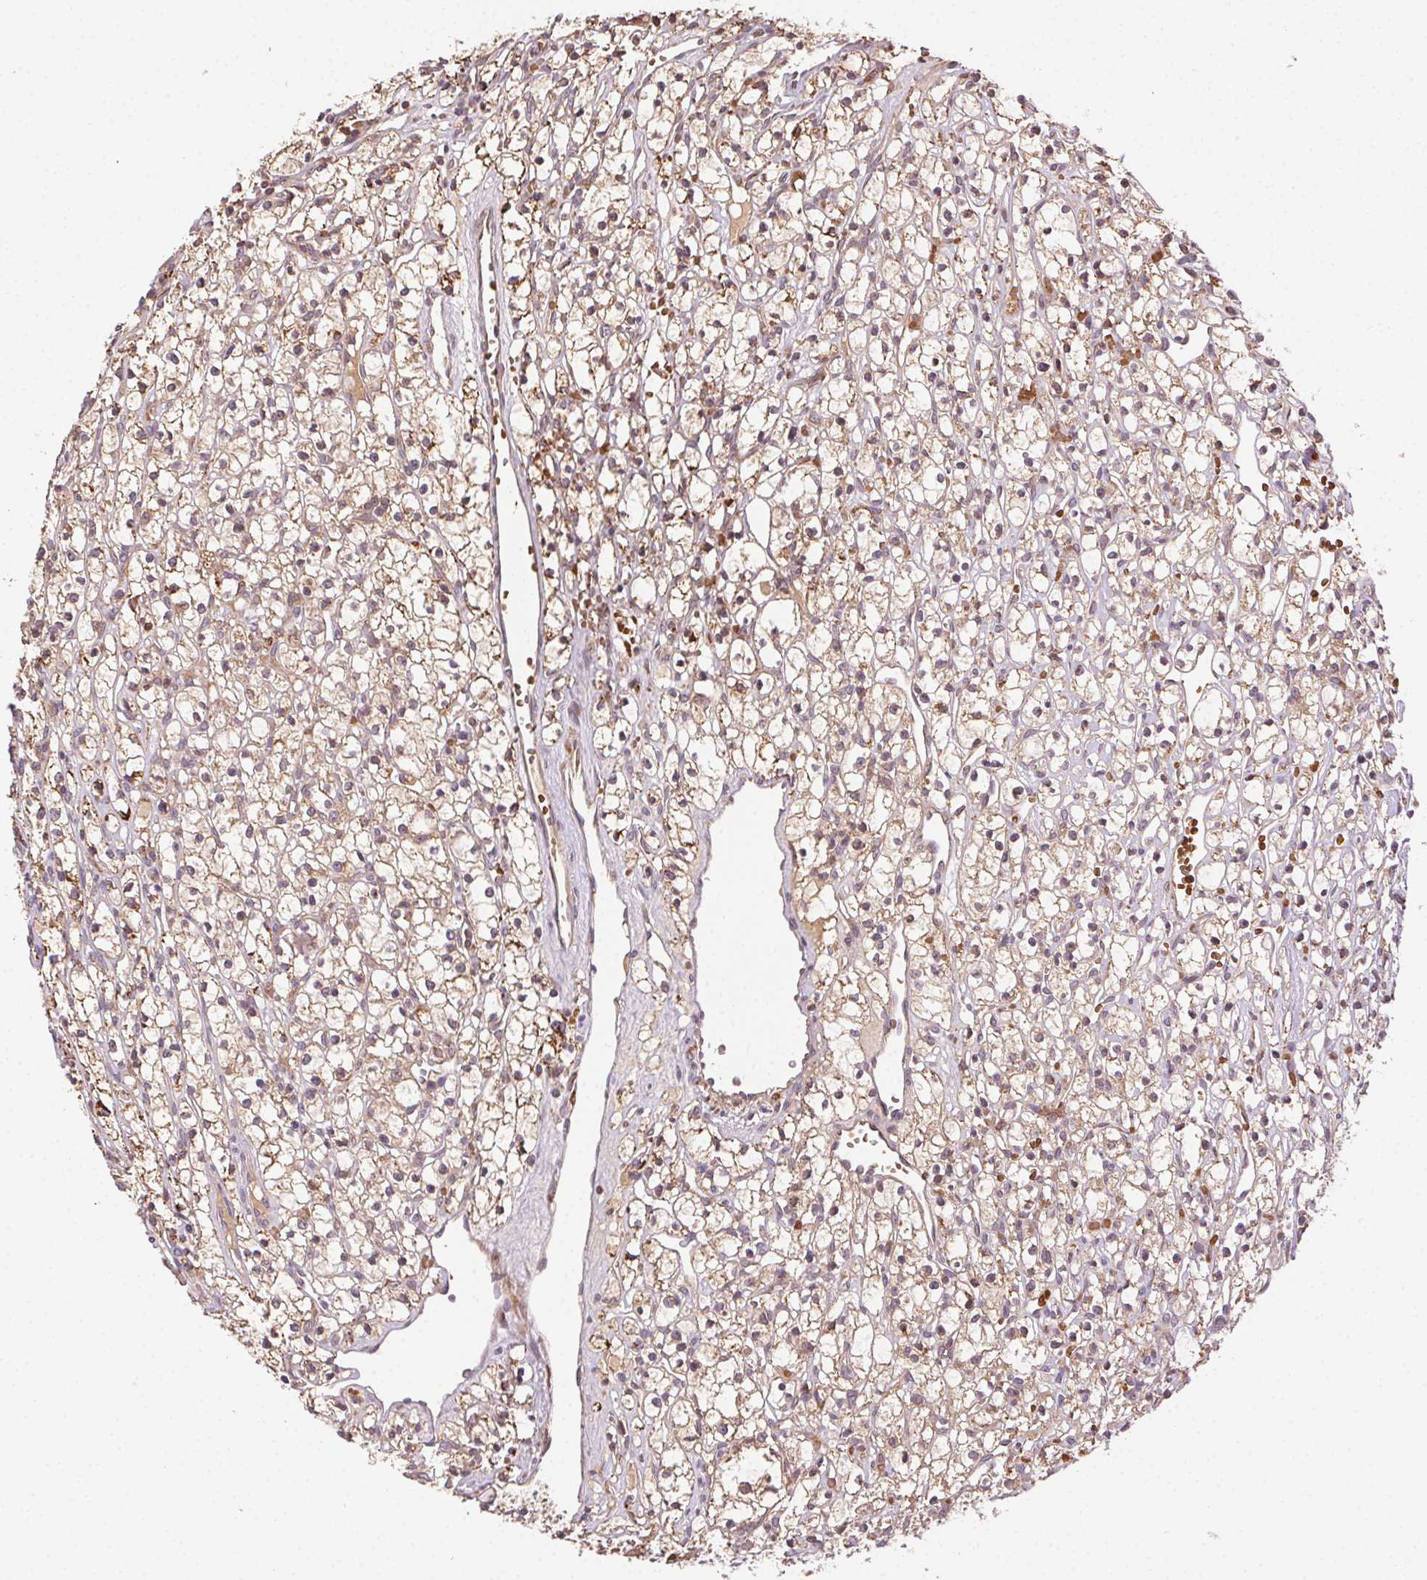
{"staining": {"intensity": "moderate", "quantity": ">75%", "location": "cytoplasmic/membranous"}, "tissue": "renal cancer", "cell_type": "Tumor cells", "image_type": "cancer", "snomed": [{"axis": "morphology", "description": "Adenocarcinoma, NOS"}, {"axis": "topography", "description": "Kidney"}], "caption": "Protein expression analysis of renal adenocarcinoma reveals moderate cytoplasmic/membranous expression in about >75% of tumor cells. The staining was performed using DAB (3,3'-diaminobenzidine) to visualize the protein expression in brown, while the nuclei were stained in blue with hematoxylin (Magnification: 20x).", "gene": "KLHL15", "patient": {"sex": "female", "age": 59}}